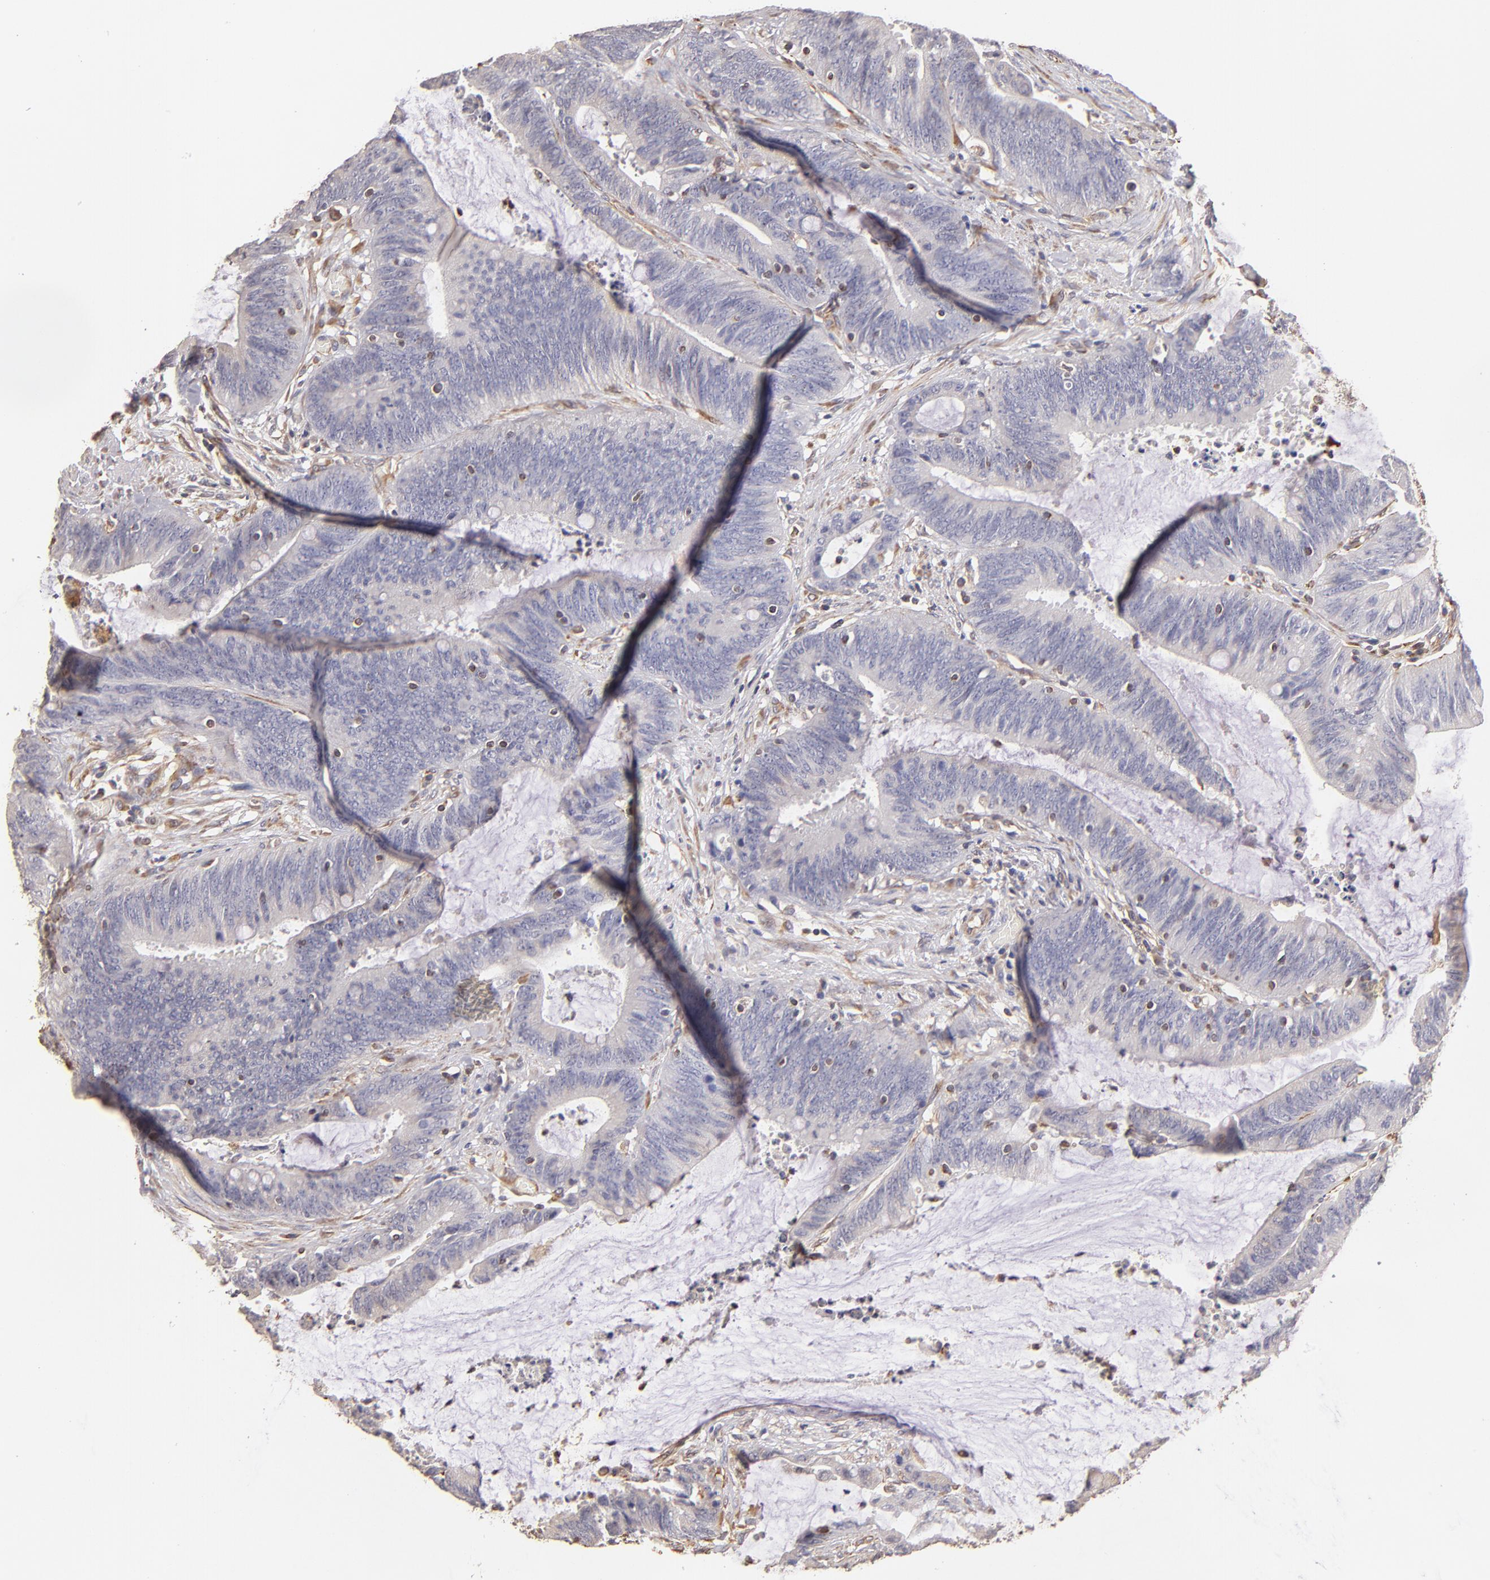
{"staining": {"intensity": "negative", "quantity": "none", "location": "none"}, "tissue": "colorectal cancer", "cell_type": "Tumor cells", "image_type": "cancer", "snomed": [{"axis": "morphology", "description": "Adenocarcinoma, NOS"}, {"axis": "topography", "description": "Rectum"}], "caption": "This is a image of immunohistochemistry (IHC) staining of adenocarcinoma (colorectal), which shows no positivity in tumor cells.", "gene": "ABCC1", "patient": {"sex": "female", "age": 66}}